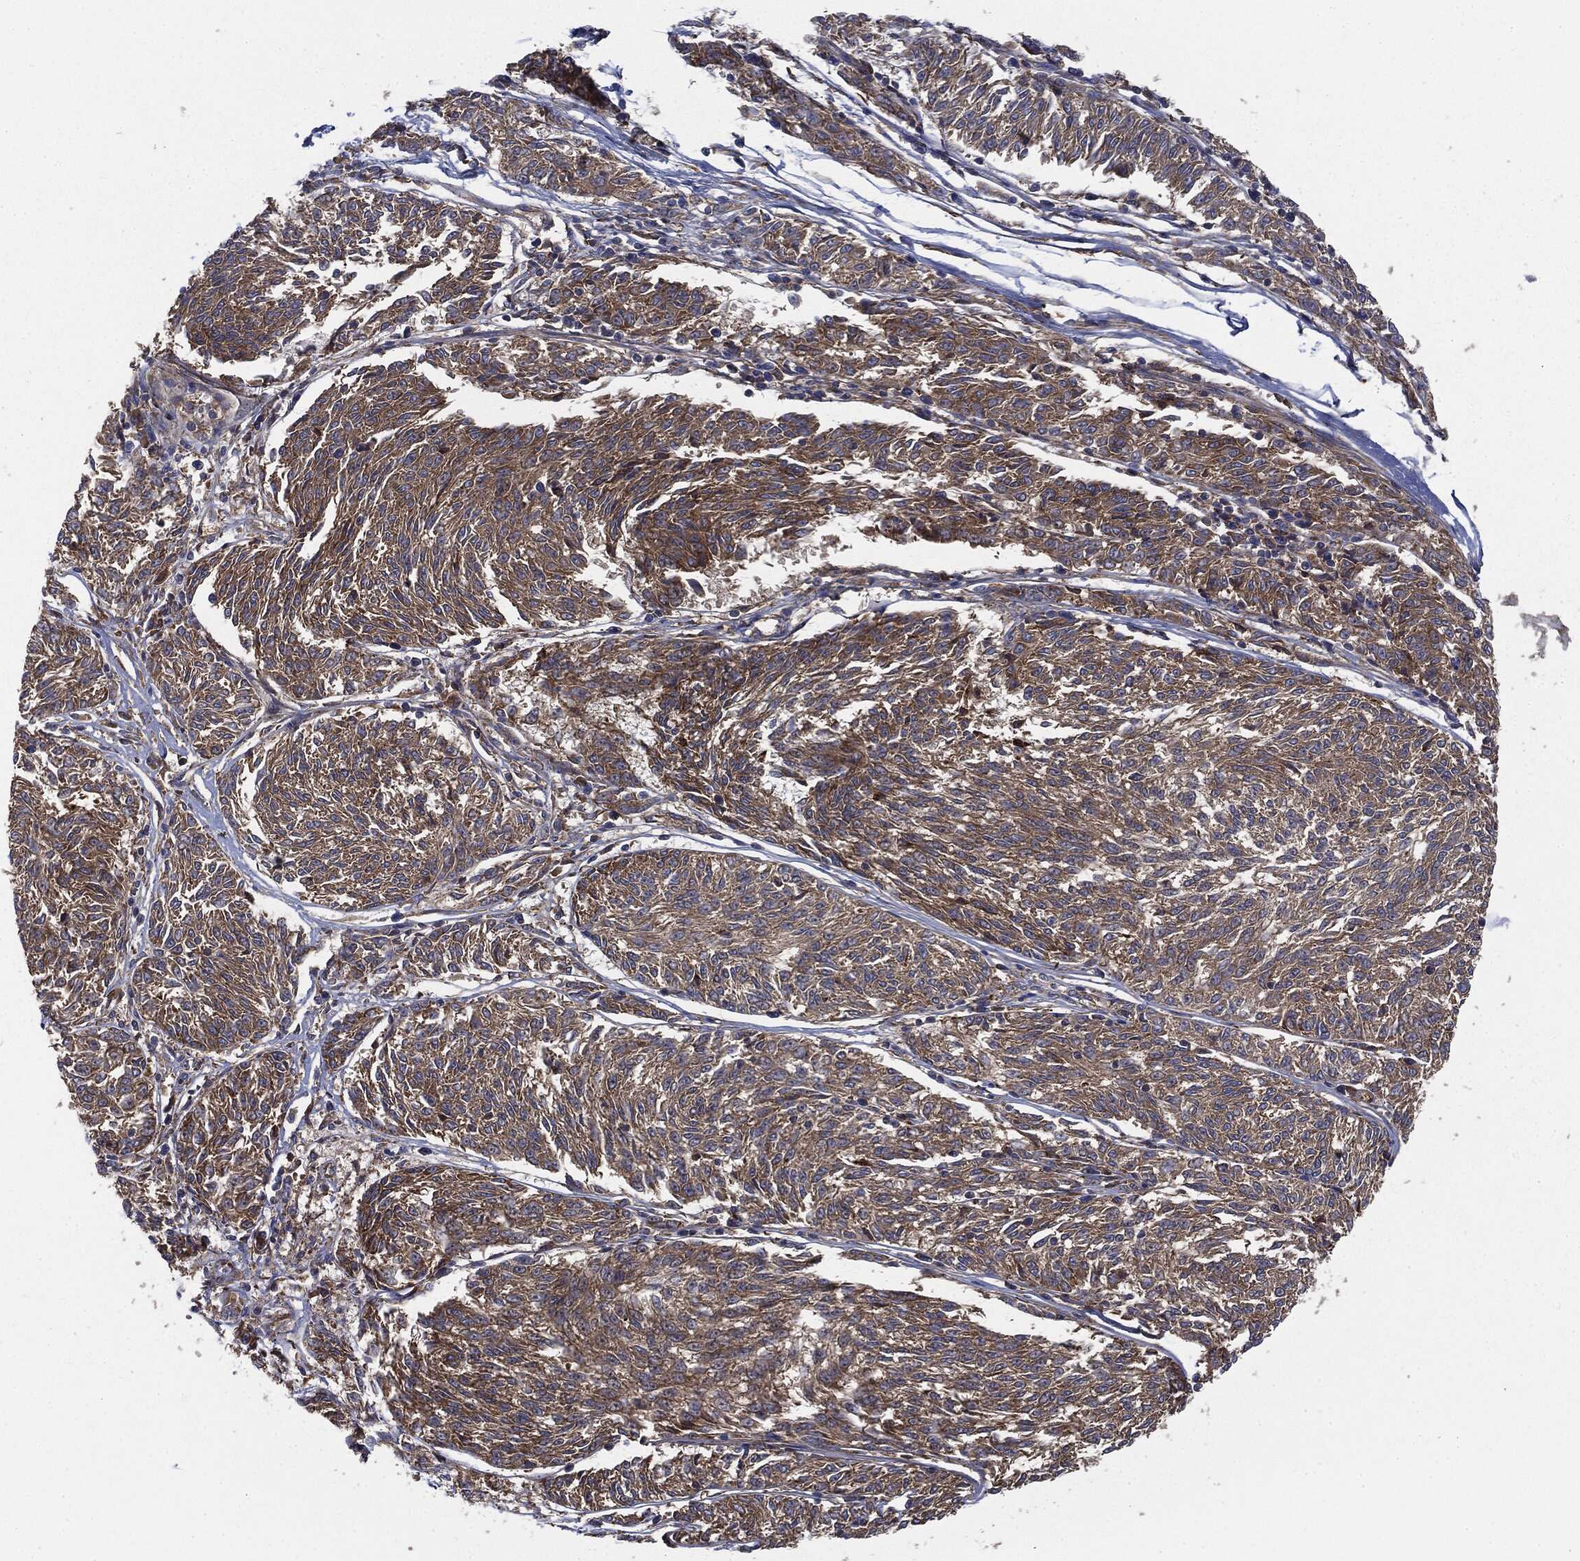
{"staining": {"intensity": "weak", "quantity": ">75%", "location": "cytoplasmic/membranous"}, "tissue": "melanoma", "cell_type": "Tumor cells", "image_type": "cancer", "snomed": [{"axis": "morphology", "description": "Malignant melanoma, NOS"}, {"axis": "topography", "description": "Skin"}], "caption": "A brown stain labels weak cytoplasmic/membranous expression of a protein in melanoma tumor cells.", "gene": "EIF2AK2", "patient": {"sex": "female", "age": 72}}